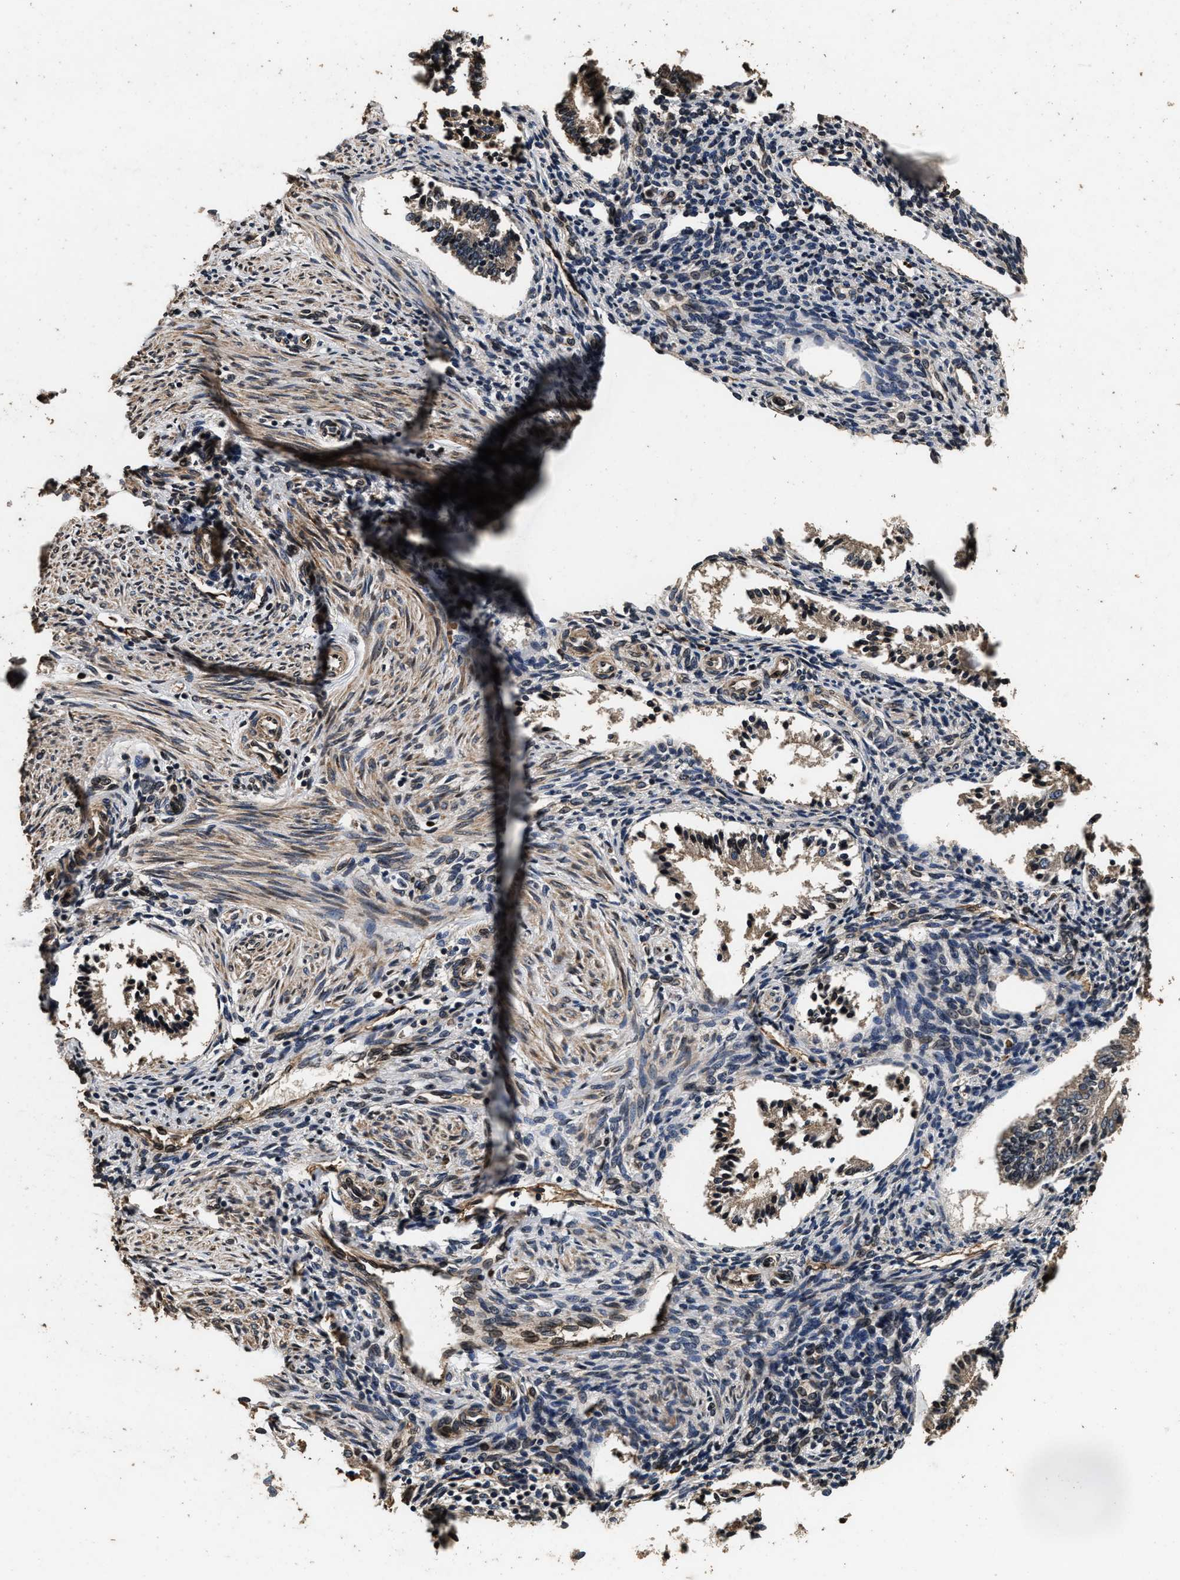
{"staining": {"intensity": "moderate", "quantity": "25%-75%", "location": "cytoplasmic/membranous,nuclear"}, "tissue": "endometrium", "cell_type": "Cells in endometrial stroma", "image_type": "normal", "snomed": [{"axis": "morphology", "description": "Normal tissue, NOS"}, {"axis": "topography", "description": "Endometrium"}], "caption": "Moderate cytoplasmic/membranous,nuclear protein expression is seen in about 25%-75% of cells in endometrial stroma in endometrium.", "gene": "ACCS", "patient": {"sex": "female", "age": 42}}